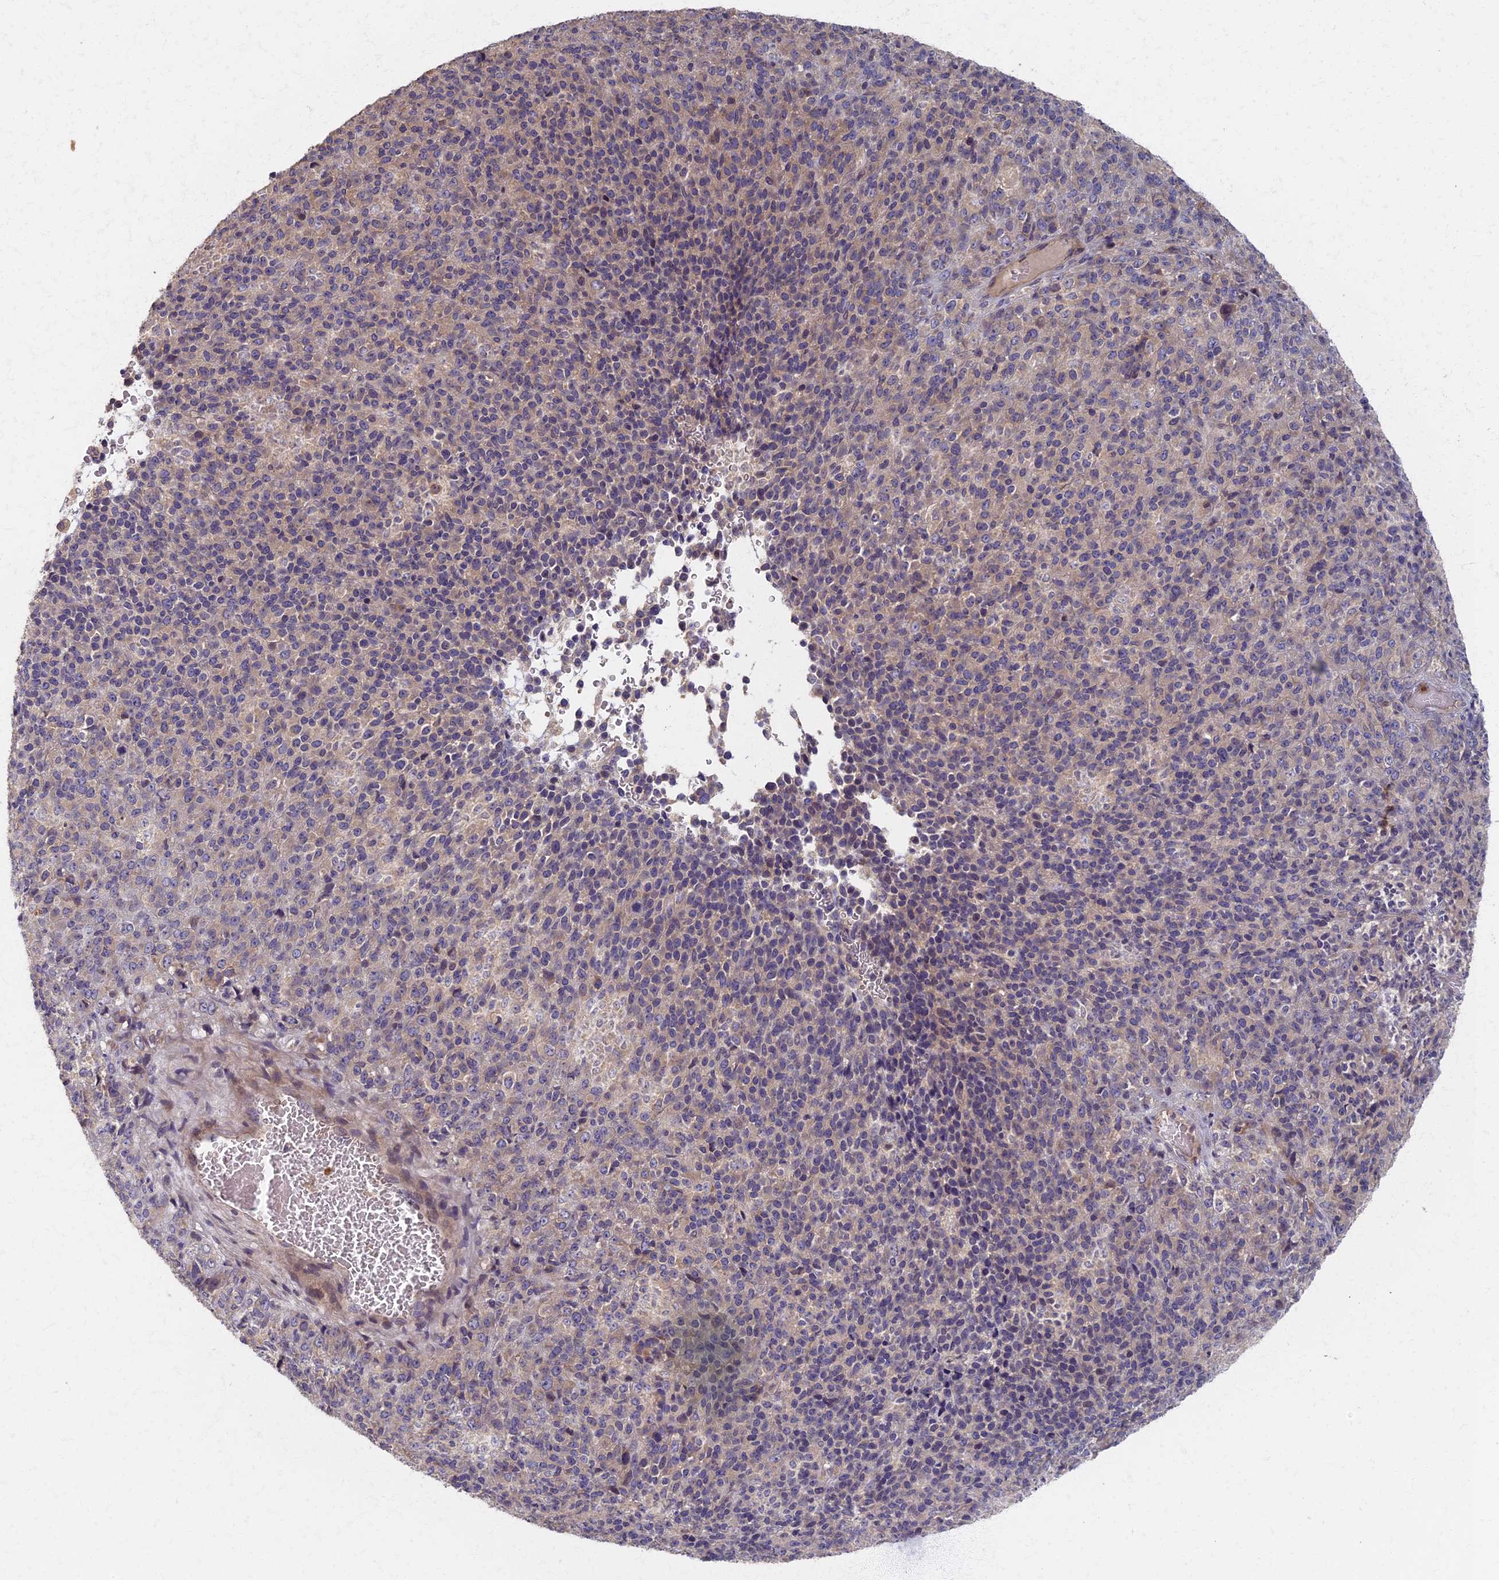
{"staining": {"intensity": "negative", "quantity": "none", "location": "none"}, "tissue": "melanoma", "cell_type": "Tumor cells", "image_type": "cancer", "snomed": [{"axis": "morphology", "description": "Malignant melanoma, Metastatic site"}, {"axis": "topography", "description": "Brain"}], "caption": "The photomicrograph displays no significant positivity in tumor cells of melanoma. (Immunohistochemistry (ihc), brightfield microscopy, high magnification).", "gene": "AP4E1", "patient": {"sex": "female", "age": 56}}